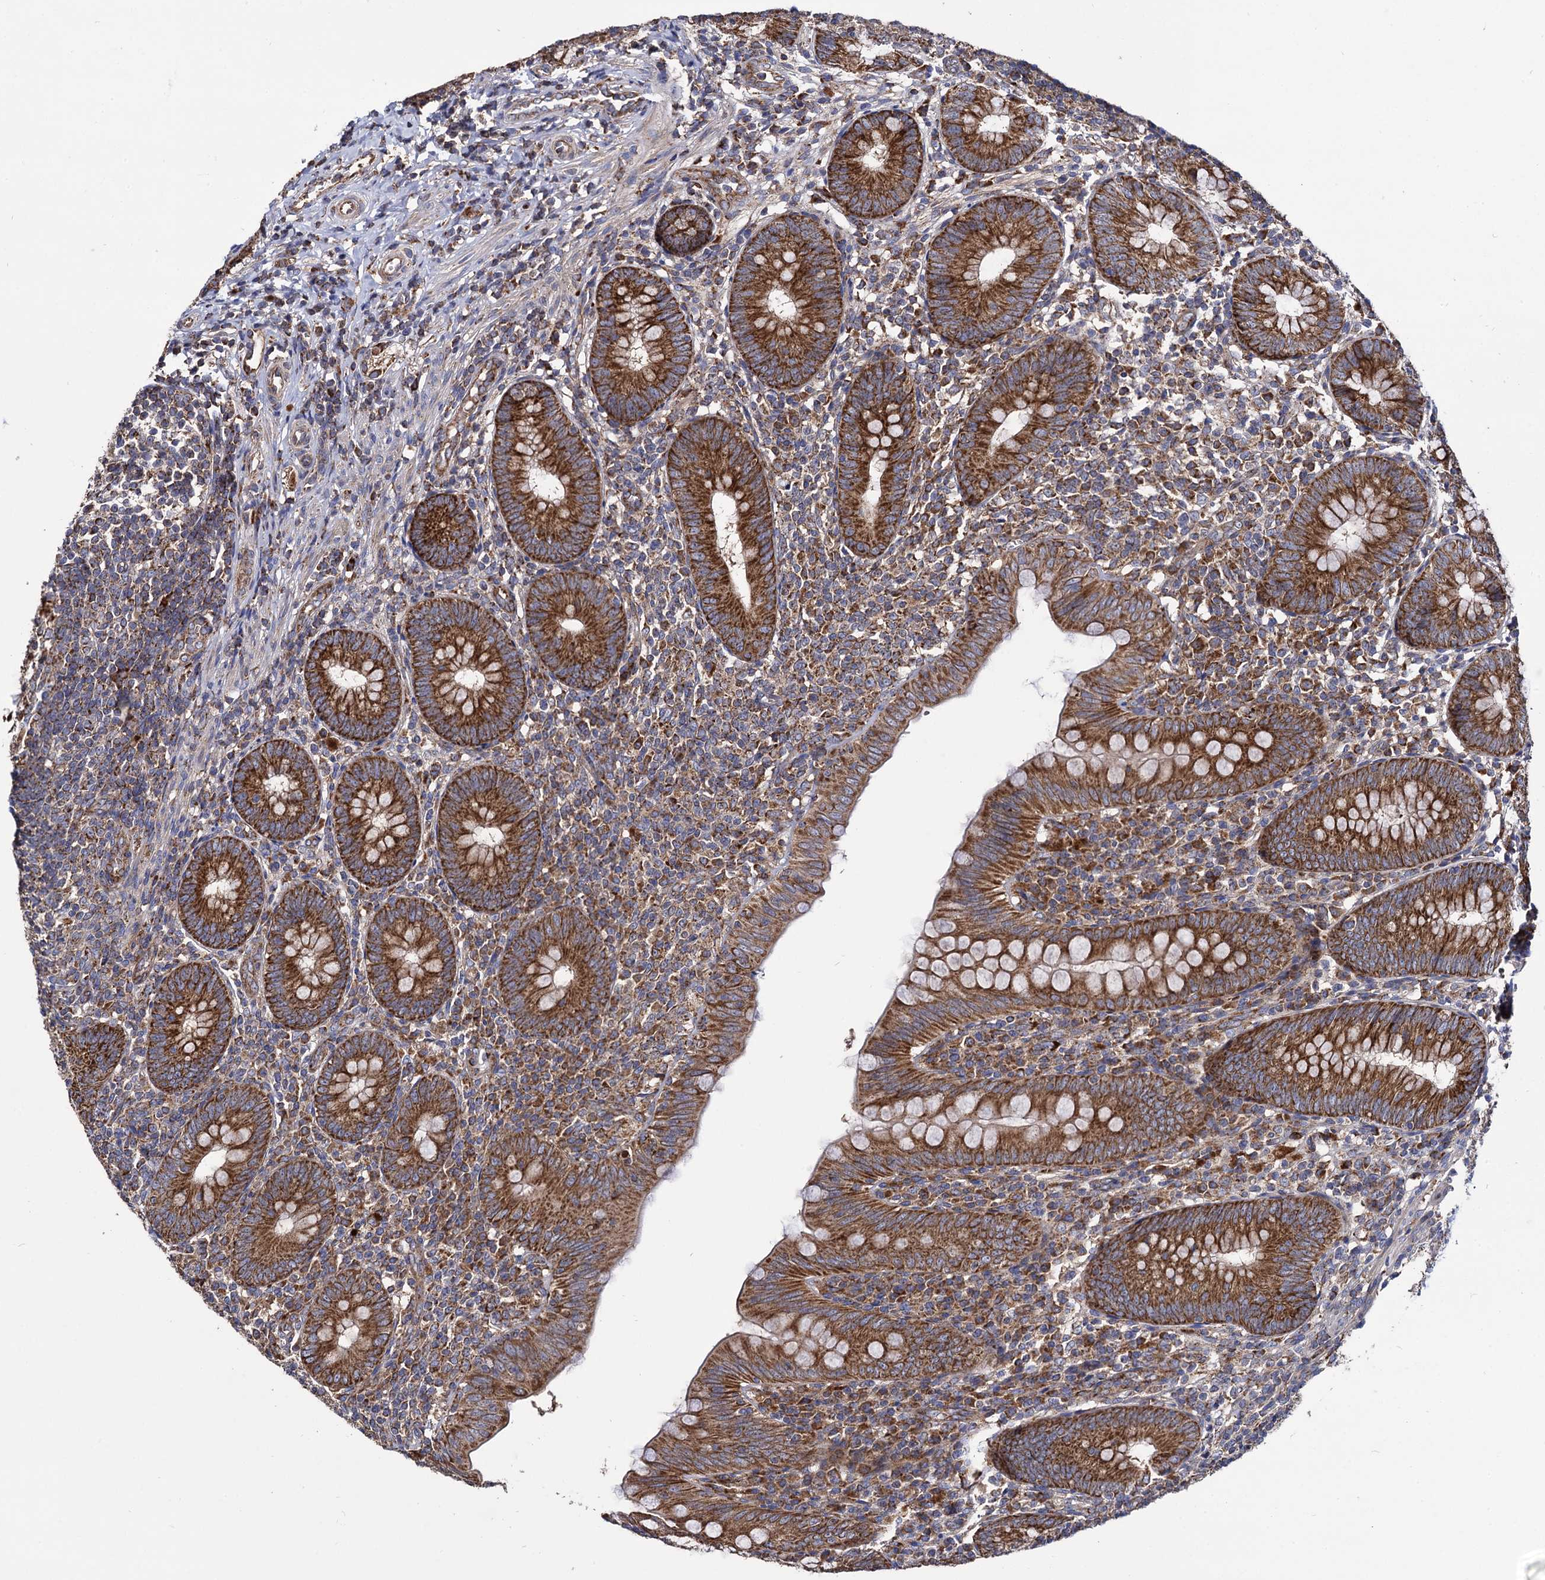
{"staining": {"intensity": "strong", "quantity": ">75%", "location": "cytoplasmic/membranous"}, "tissue": "appendix", "cell_type": "Glandular cells", "image_type": "normal", "snomed": [{"axis": "morphology", "description": "Normal tissue, NOS"}, {"axis": "topography", "description": "Appendix"}], "caption": "Appendix stained with a brown dye exhibits strong cytoplasmic/membranous positive expression in approximately >75% of glandular cells.", "gene": "IQCH", "patient": {"sex": "male", "age": 14}}